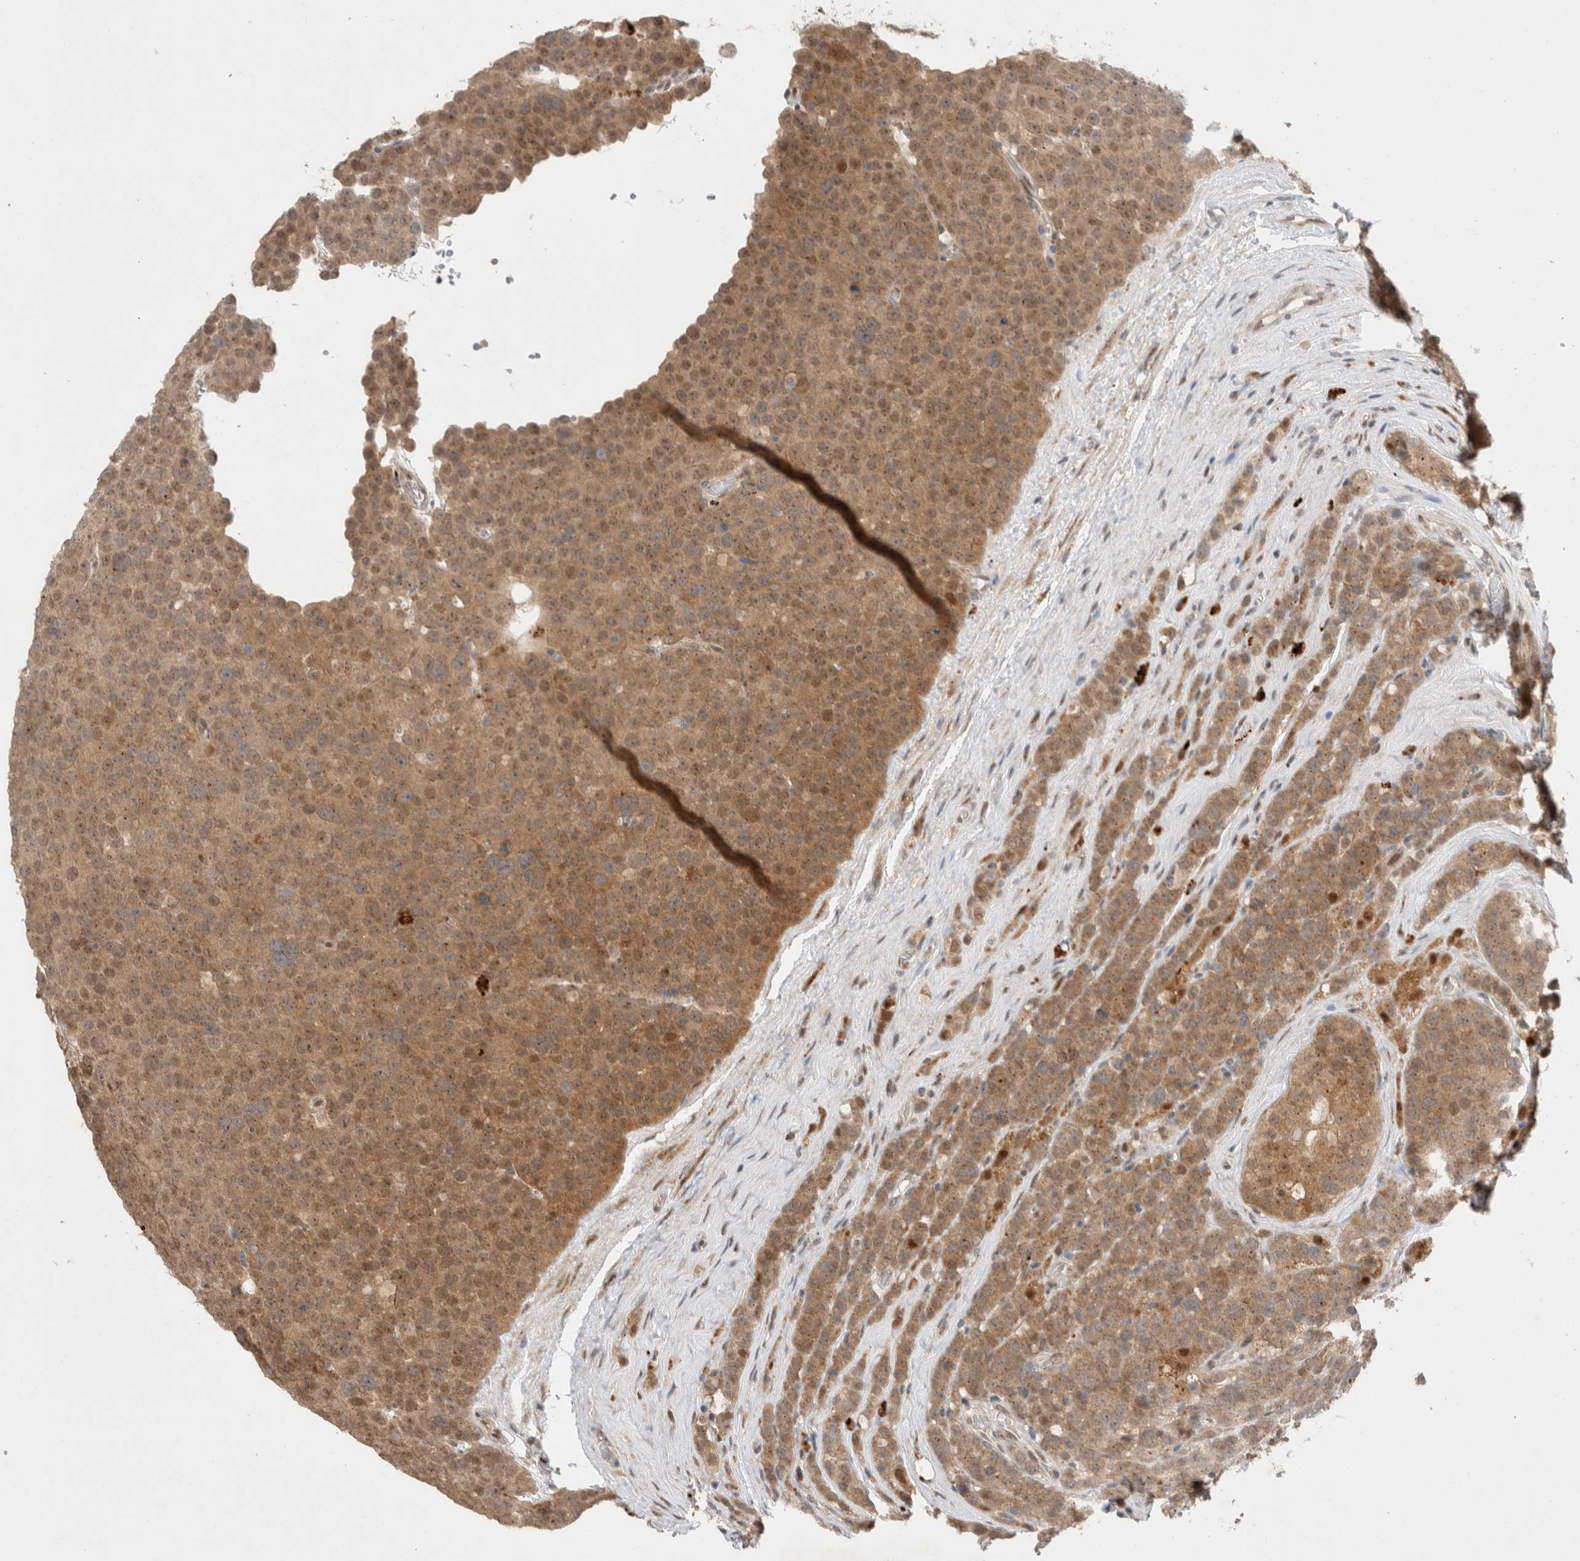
{"staining": {"intensity": "moderate", "quantity": ">75%", "location": "cytoplasmic/membranous,nuclear"}, "tissue": "testis cancer", "cell_type": "Tumor cells", "image_type": "cancer", "snomed": [{"axis": "morphology", "description": "Seminoma, NOS"}, {"axis": "topography", "description": "Testis"}], "caption": "Testis seminoma stained with DAB immunohistochemistry (IHC) displays medium levels of moderate cytoplasmic/membranous and nuclear staining in about >75% of tumor cells.", "gene": "SLC29A1", "patient": {"sex": "male", "age": 71}}